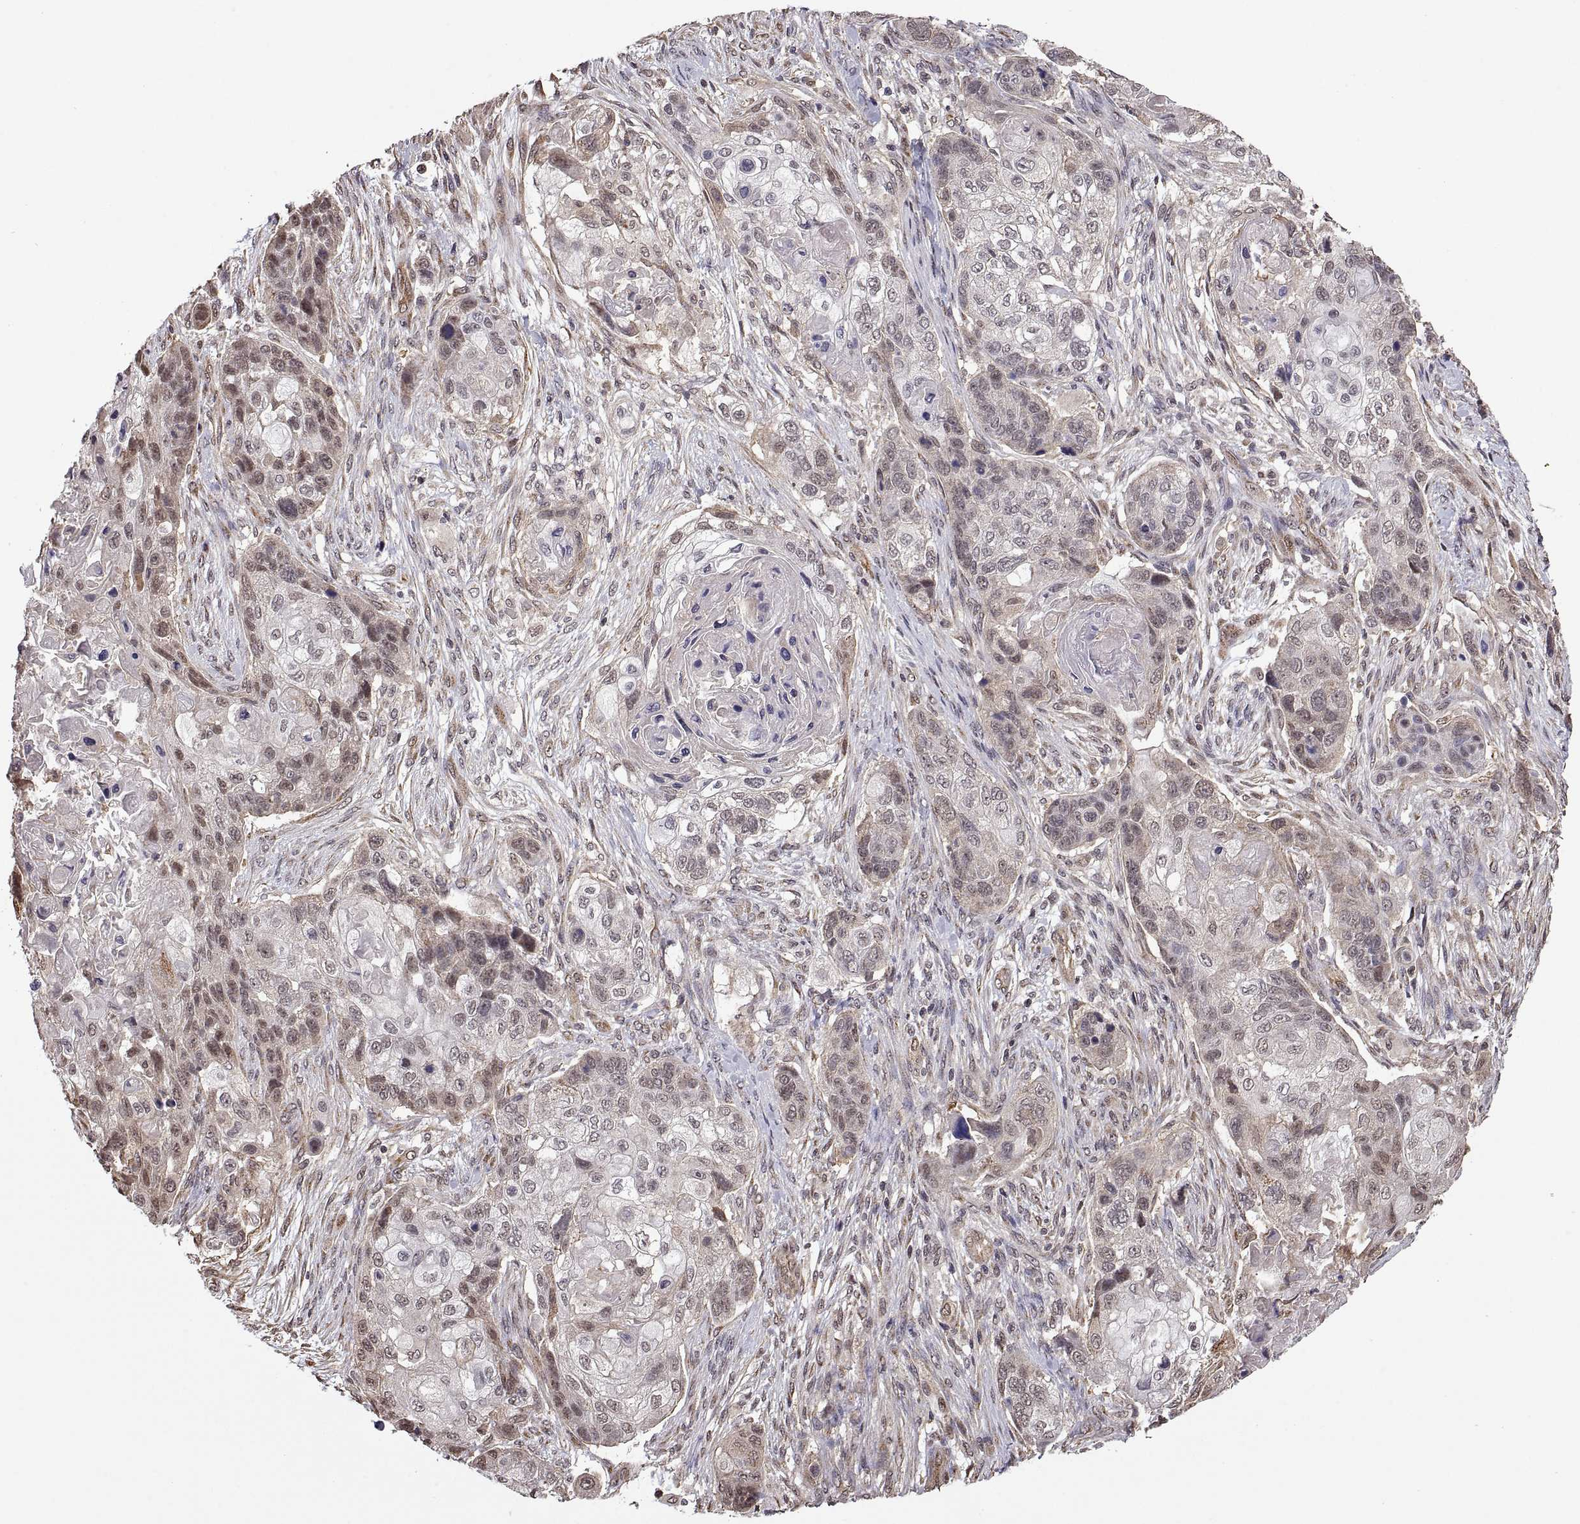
{"staining": {"intensity": "weak", "quantity": "<25%", "location": "nuclear"}, "tissue": "lung cancer", "cell_type": "Tumor cells", "image_type": "cancer", "snomed": [{"axis": "morphology", "description": "Squamous cell carcinoma, NOS"}, {"axis": "topography", "description": "Lung"}], "caption": "The histopathology image demonstrates no staining of tumor cells in lung cancer (squamous cell carcinoma). (Immunohistochemistry, brightfield microscopy, high magnification).", "gene": "ARRB1", "patient": {"sex": "male", "age": 69}}